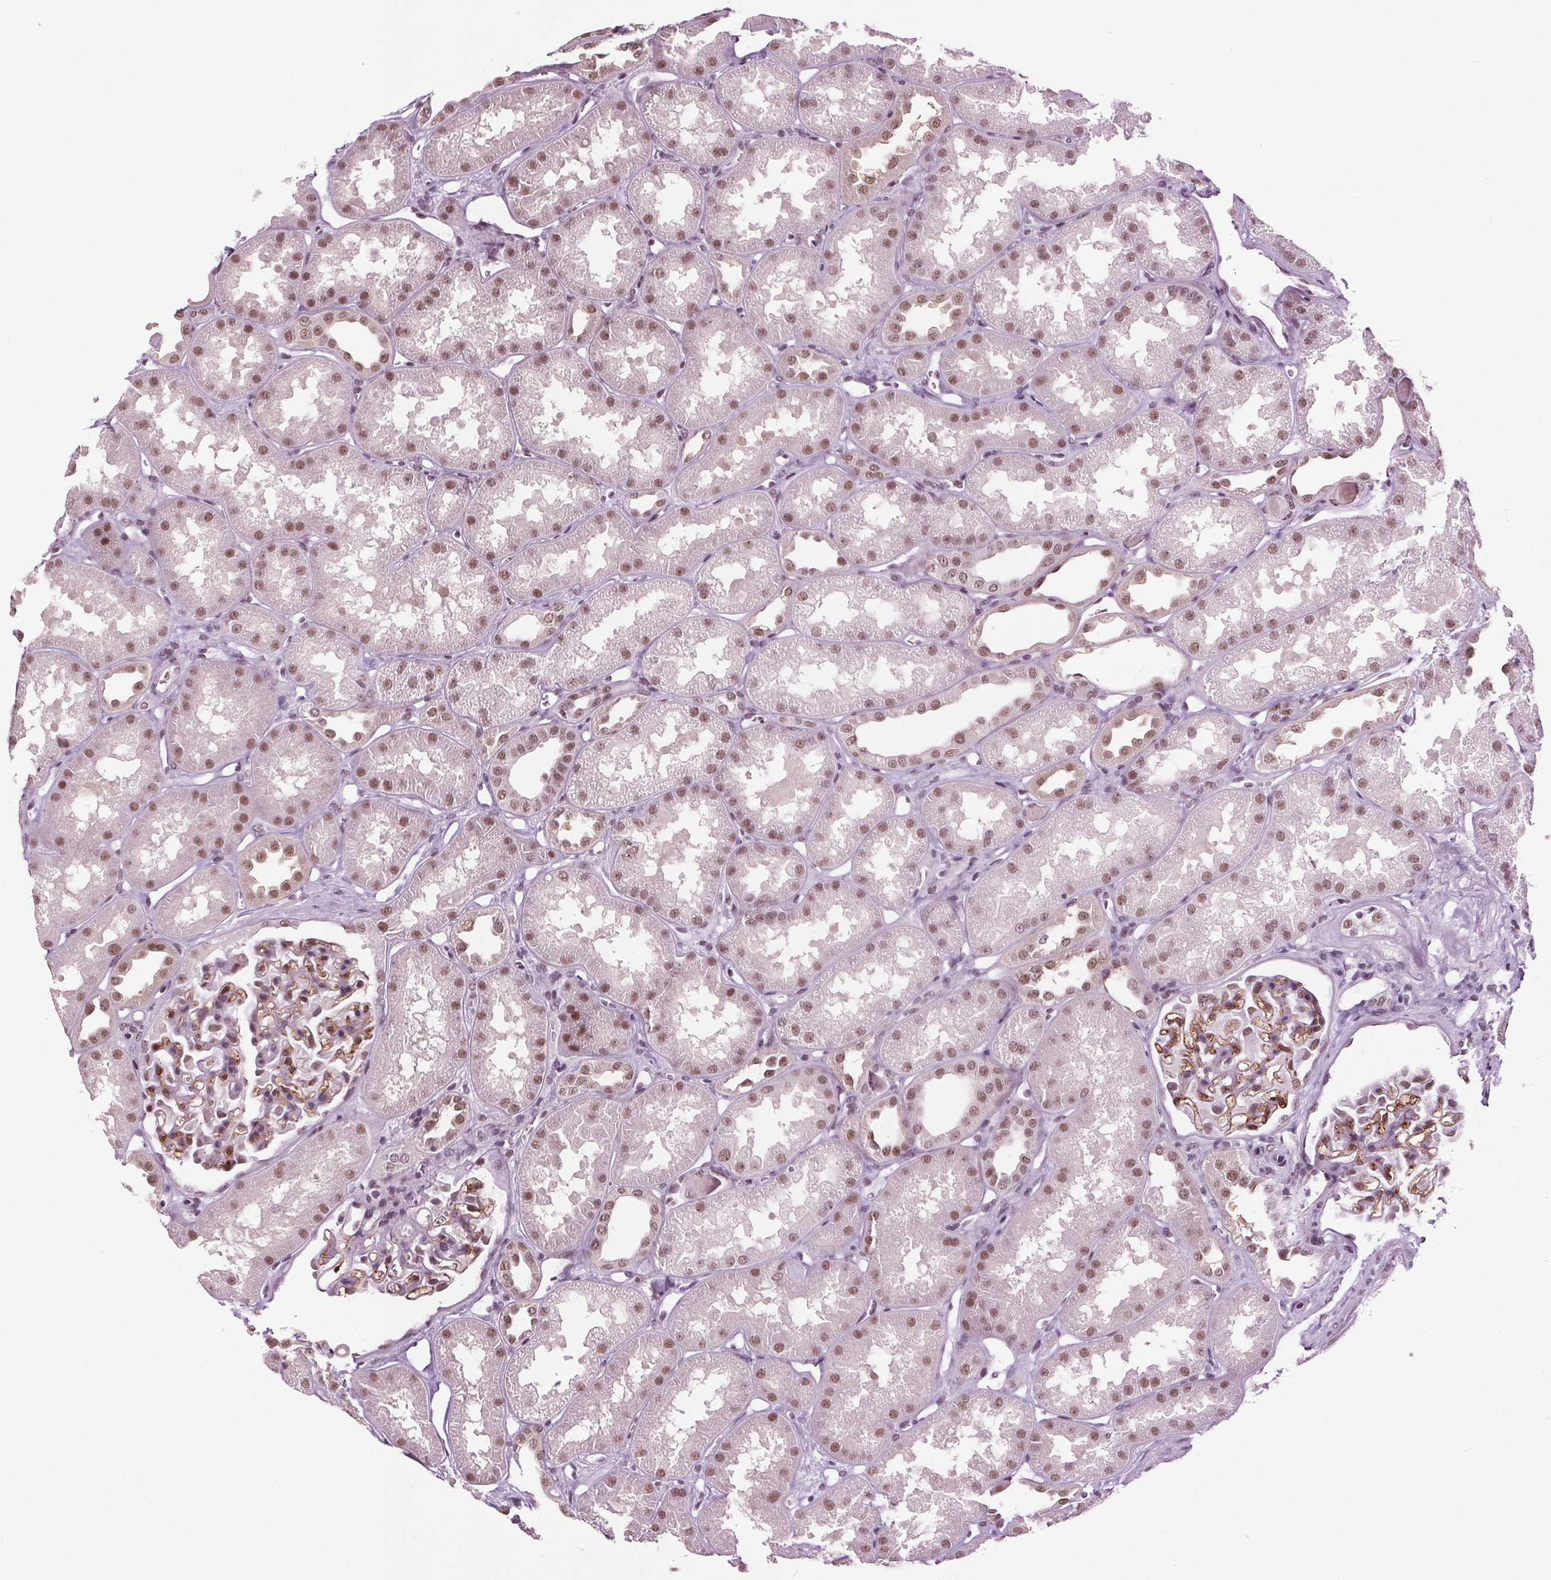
{"staining": {"intensity": "moderate", "quantity": "25%-75%", "location": "nuclear"}, "tissue": "kidney", "cell_type": "Cells in glomeruli", "image_type": "normal", "snomed": [{"axis": "morphology", "description": "Normal tissue, NOS"}, {"axis": "topography", "description": "Kidney"}], "caption": "The image demonstrates immunohistochemical staining of normal kidney. There is moderate nuclear positivity is identified in about 25%-75% of cells in glomeruli.", "gene": "IWS1", "patient": {"sex": "male", "age": 61}}